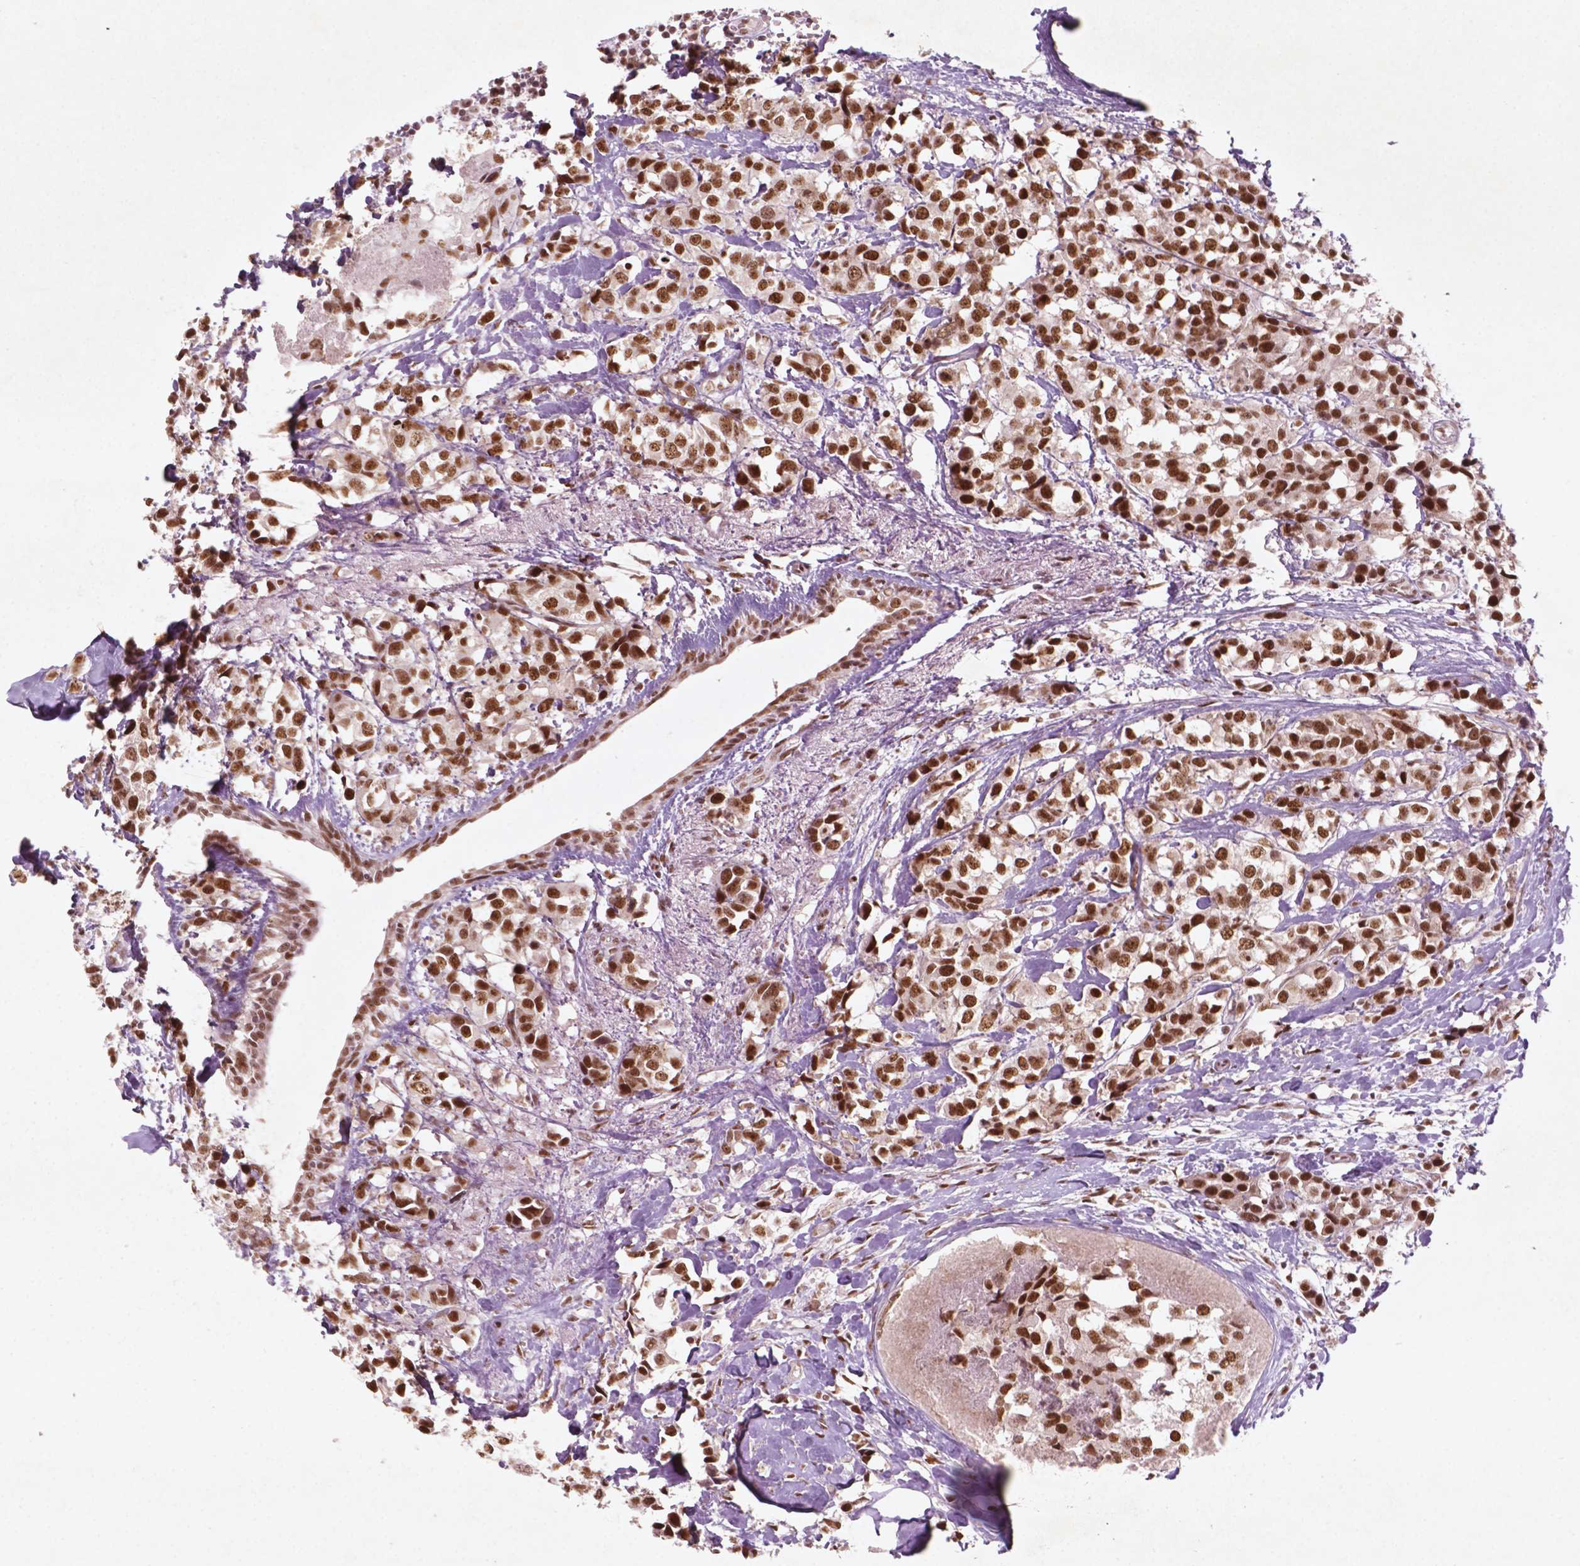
{"staining": {"intensity": "strong", "quantity": ">75%", "location": "nuclear"}, "tissue": "breast cancer", "cell_type": "Tumor cells", "image_type": "cancer", "snomed": [{"axis": "morphology", "description": "Lobular carcinoma"}, {"axis": "topography", "description": "Breast"}], "caption": "Breast cancer (lobular carcinoma) tissue shows strong nuclear staining in about >75% of tumor cells (brown staining indicates protein expression, while blue staining denotes nuclei).", "gene": "HMG20B", "patient": {"sex": "female", "age": 59}}